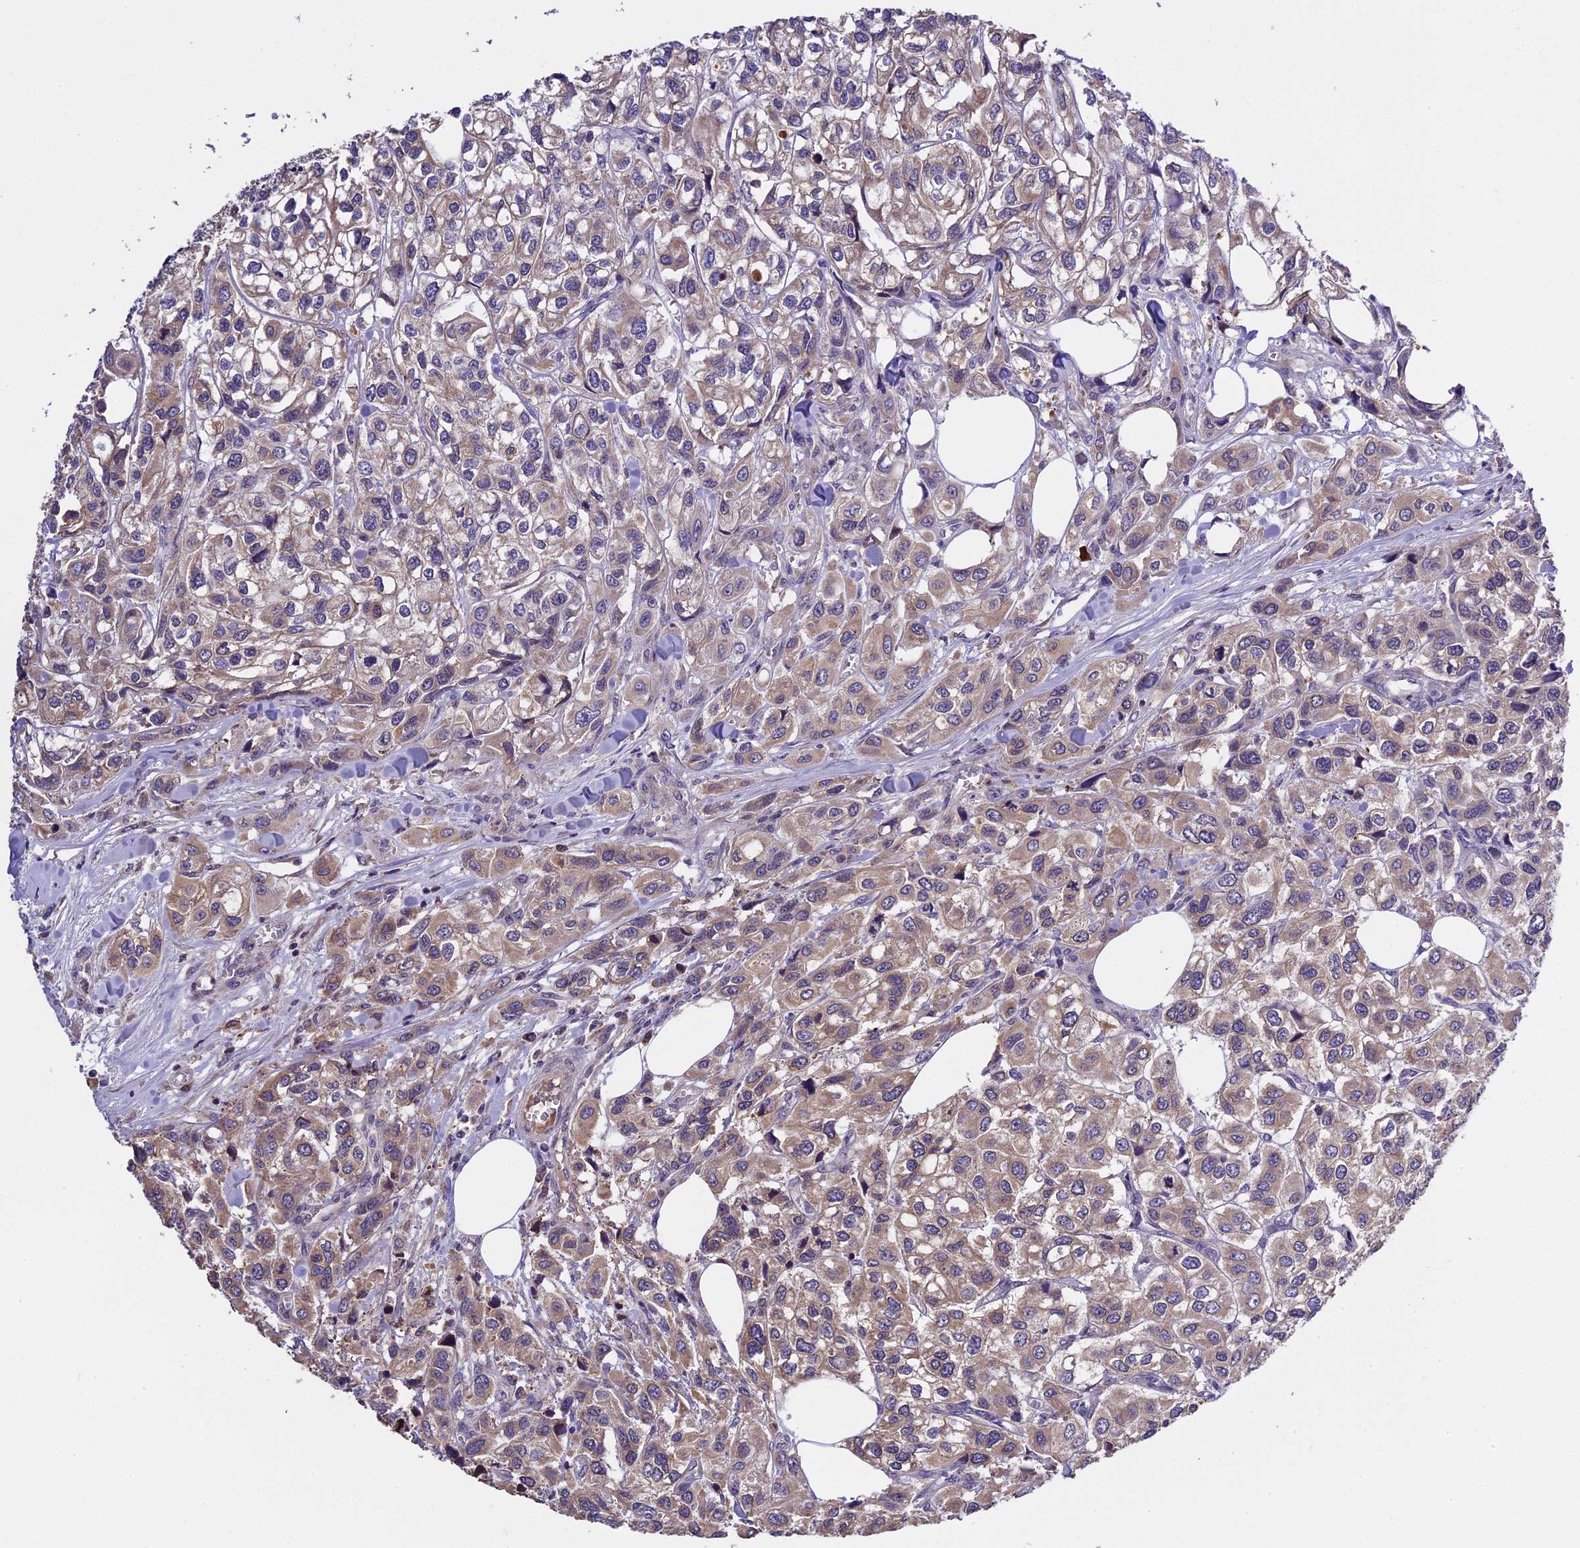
{"staining": {"intensity": "moderate", "quantity": "25%-75%", "location": "cytoplasmic/membranous"}, "tissue": "urothelial cancer", "cell_type": "Tumor cells", "image_type": "cancer", "snomed": [{"axis": "morphology", "description": "Urothelial carcinoma, High grade"}, {"axis": "topography", "description": "Urinary bladder"}], "caption": "Immunohistochemistry (DAB (3,3'-diaminobenzidine)) staining of human high-grade urothelial carcinoma demonstrates moderate cytoplasmic/membranous protein expression in approximately 25%-75% of tumor cells.", "gene": "ABCC10", "patient": {"sex": "male", "age": 67}}